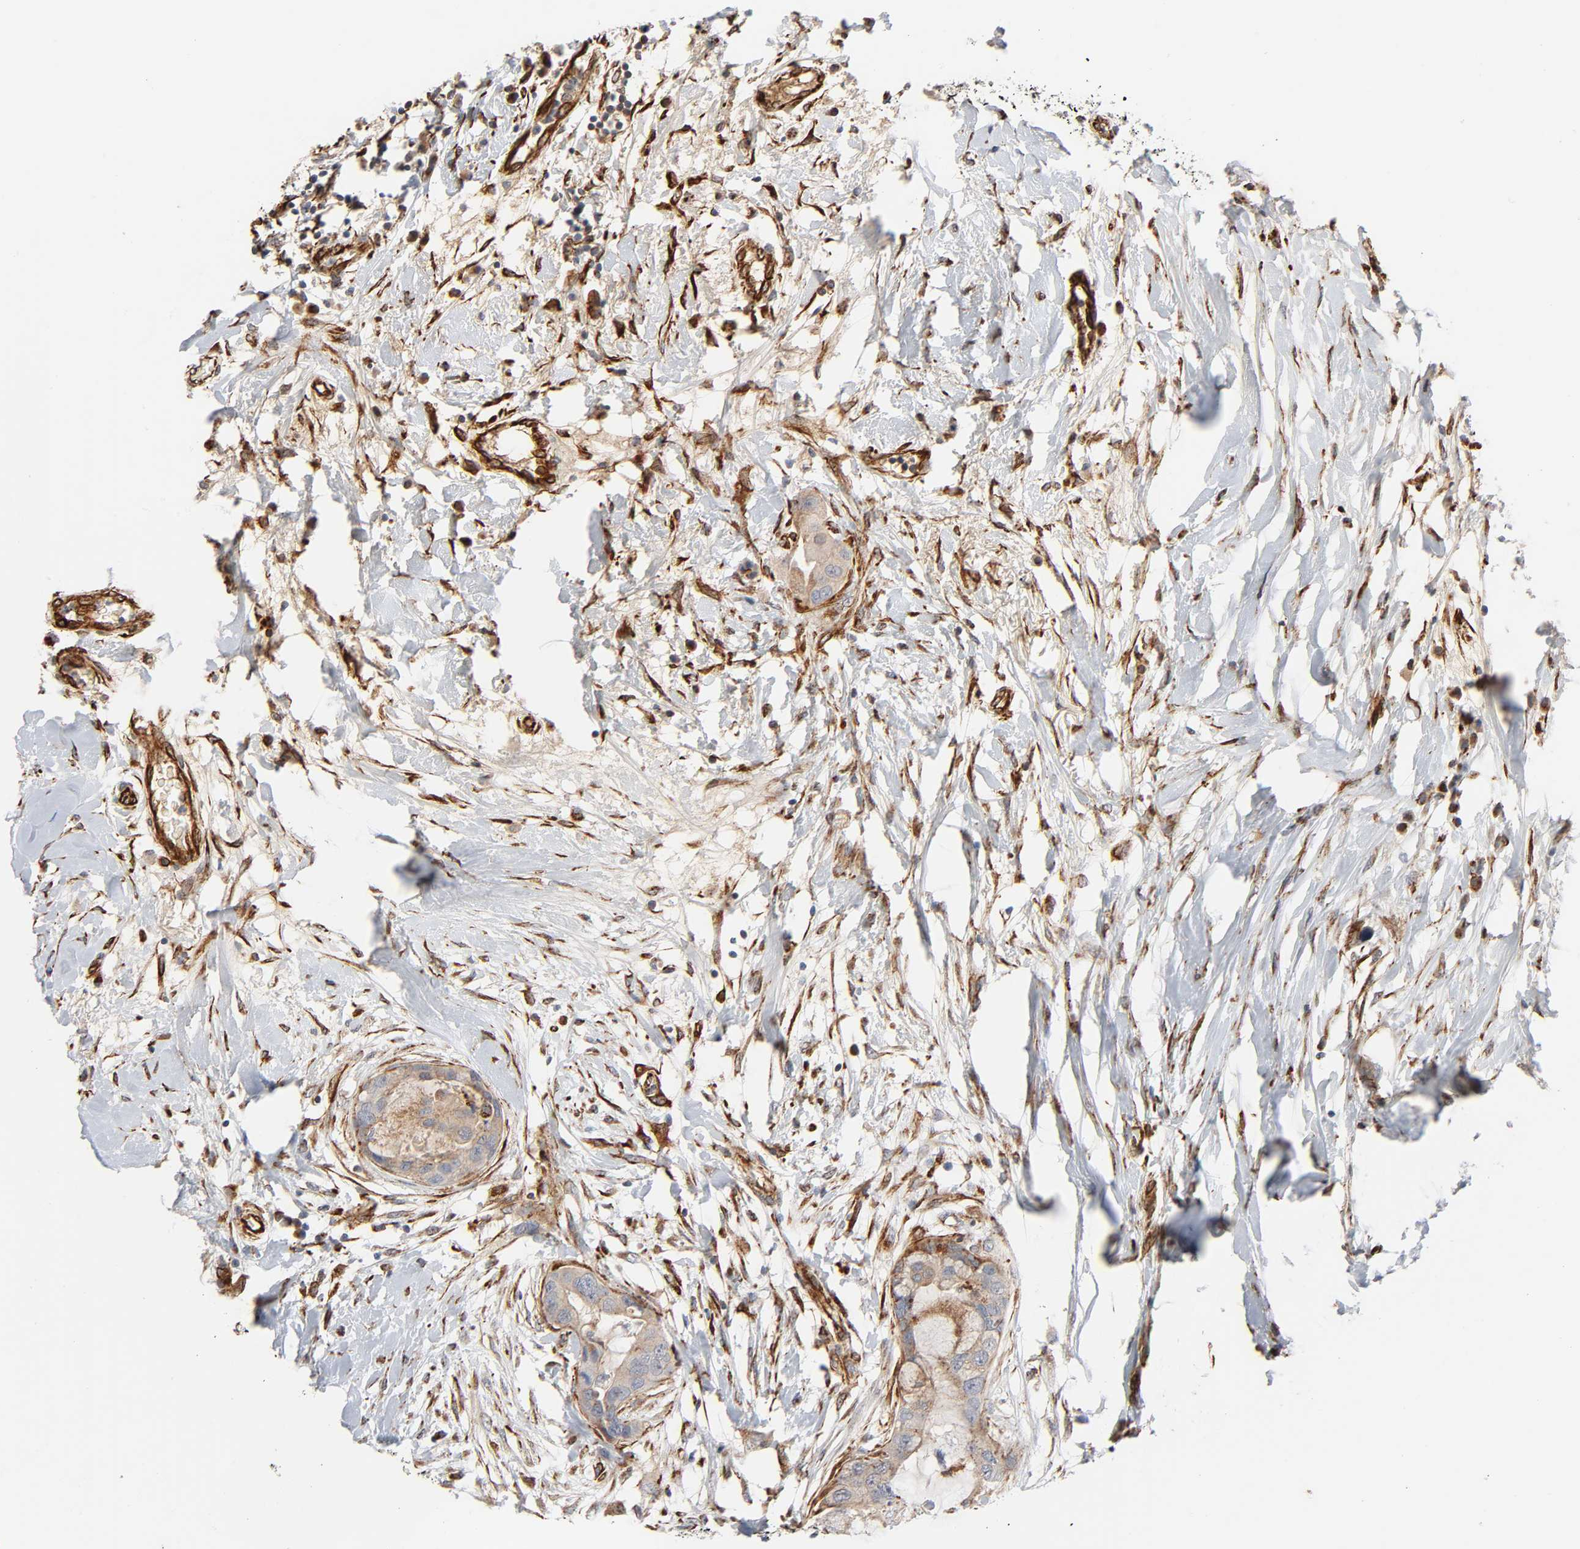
{"staining": {"intensity": "weak", "quantity": ">75%", "location": "cytoplasmic/membranous"}, "tissue": "breast cancer", "cell_type": "Tumor cells", "image_type": "cancer", "snomed": [{"axis": "morphology", "description": "Duct carcinoma"}, {"axis": "topography", "description": "Breast"}], "caption": "Human breast cancer (infiltrating ductal carcinoma) stained for a protein (brown) exhibits weak cytoplasmic/membranous positive staining in approximately >75% of tumor cells.", "gene": "REEP6", "patient": {"sex": "female", "age": 40}}